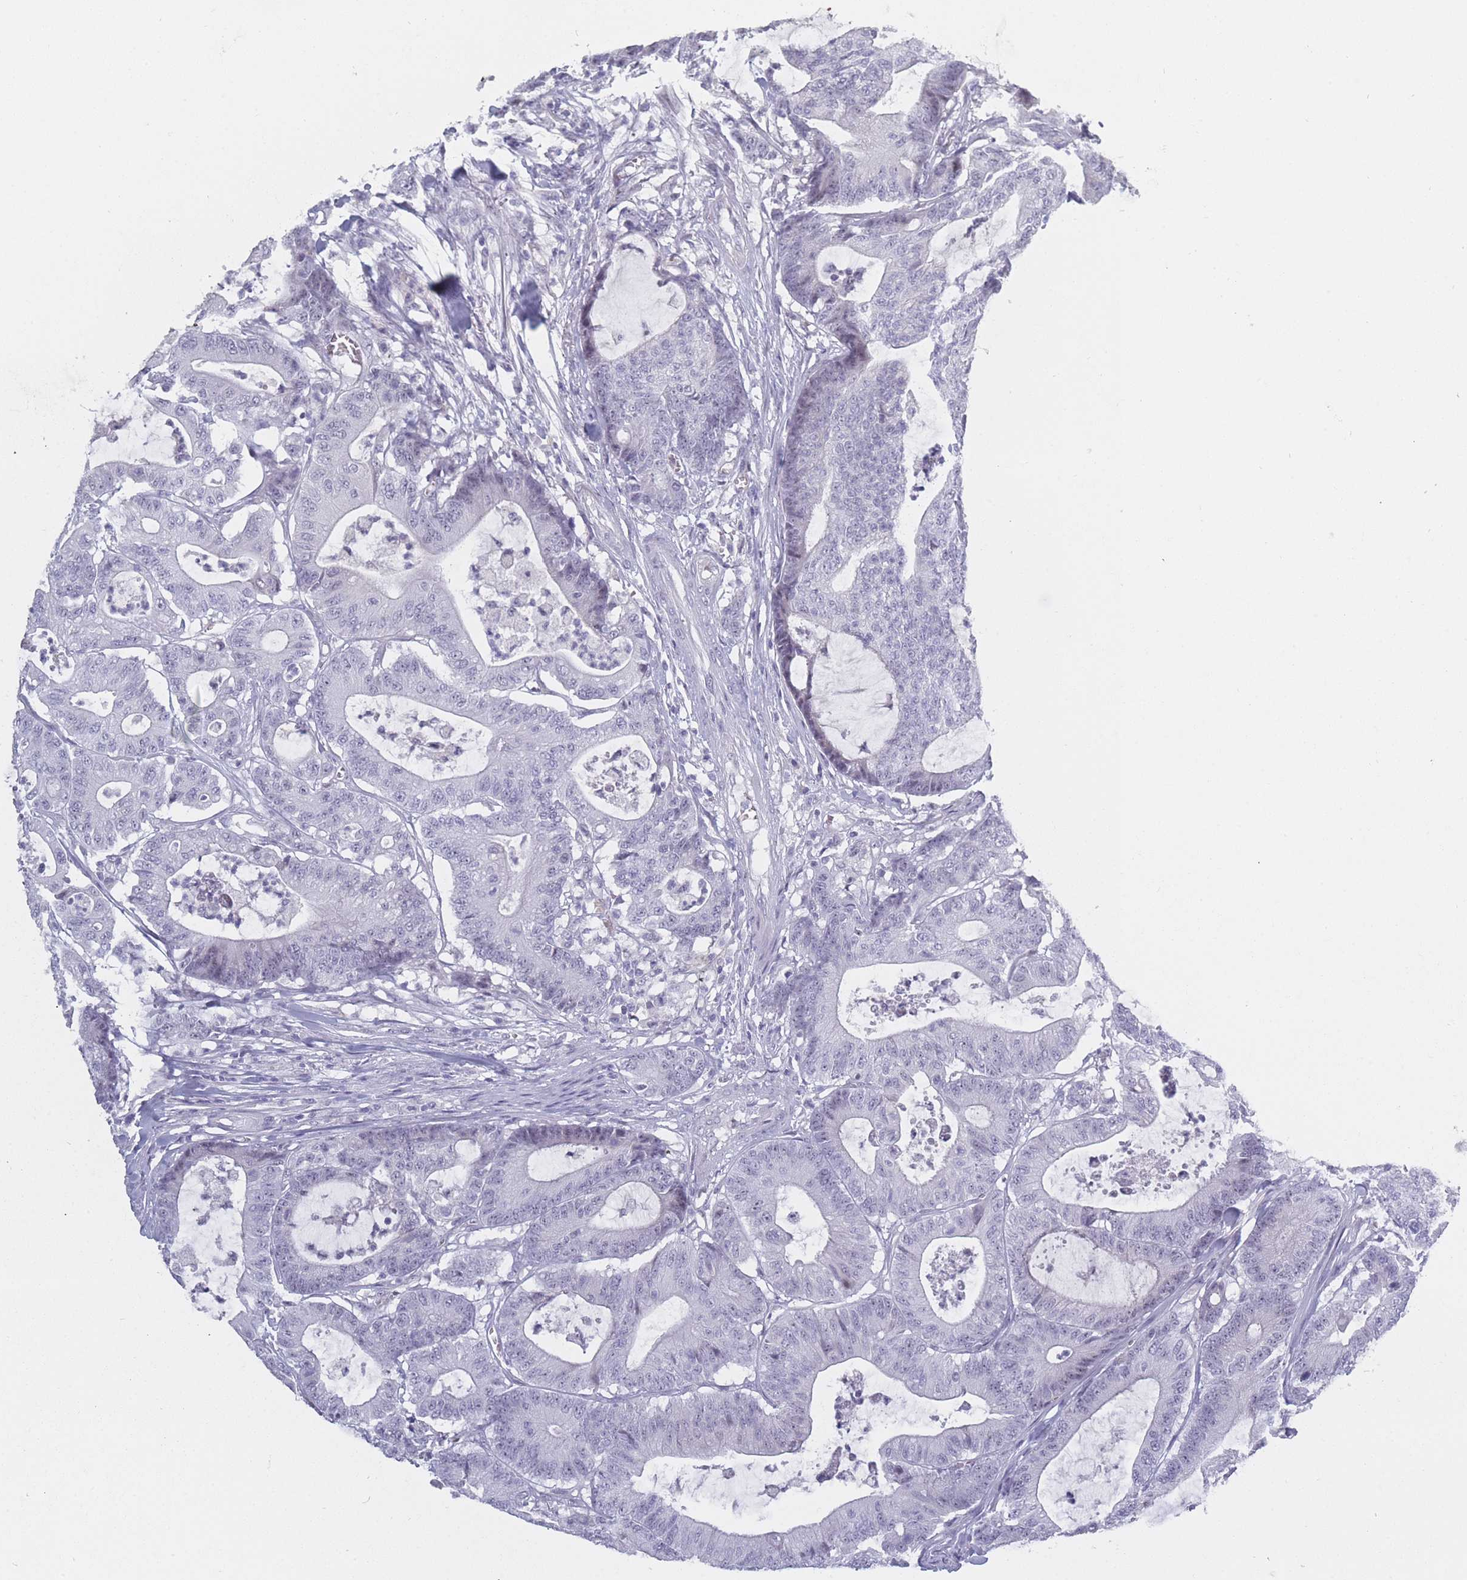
{"staining": {"intensity": "negative", "quantity": "none", "location": "none"}, "tissue": "colorectal cancer", "cell_type": "Tumor cells", "image_type": "cancer", "snomed": [{"axis": "morphology", "description": "Adenocarcinoma, NOS"}, {"axis": "topography", "description": "Colon"}], "caption": "The micrograph displays no staining of tumor cells in colorectal adenocarcinoma. Nuclei are stained in blue.", "gene": "ROS1", "patient": {"sex": "female", "age": 84}}